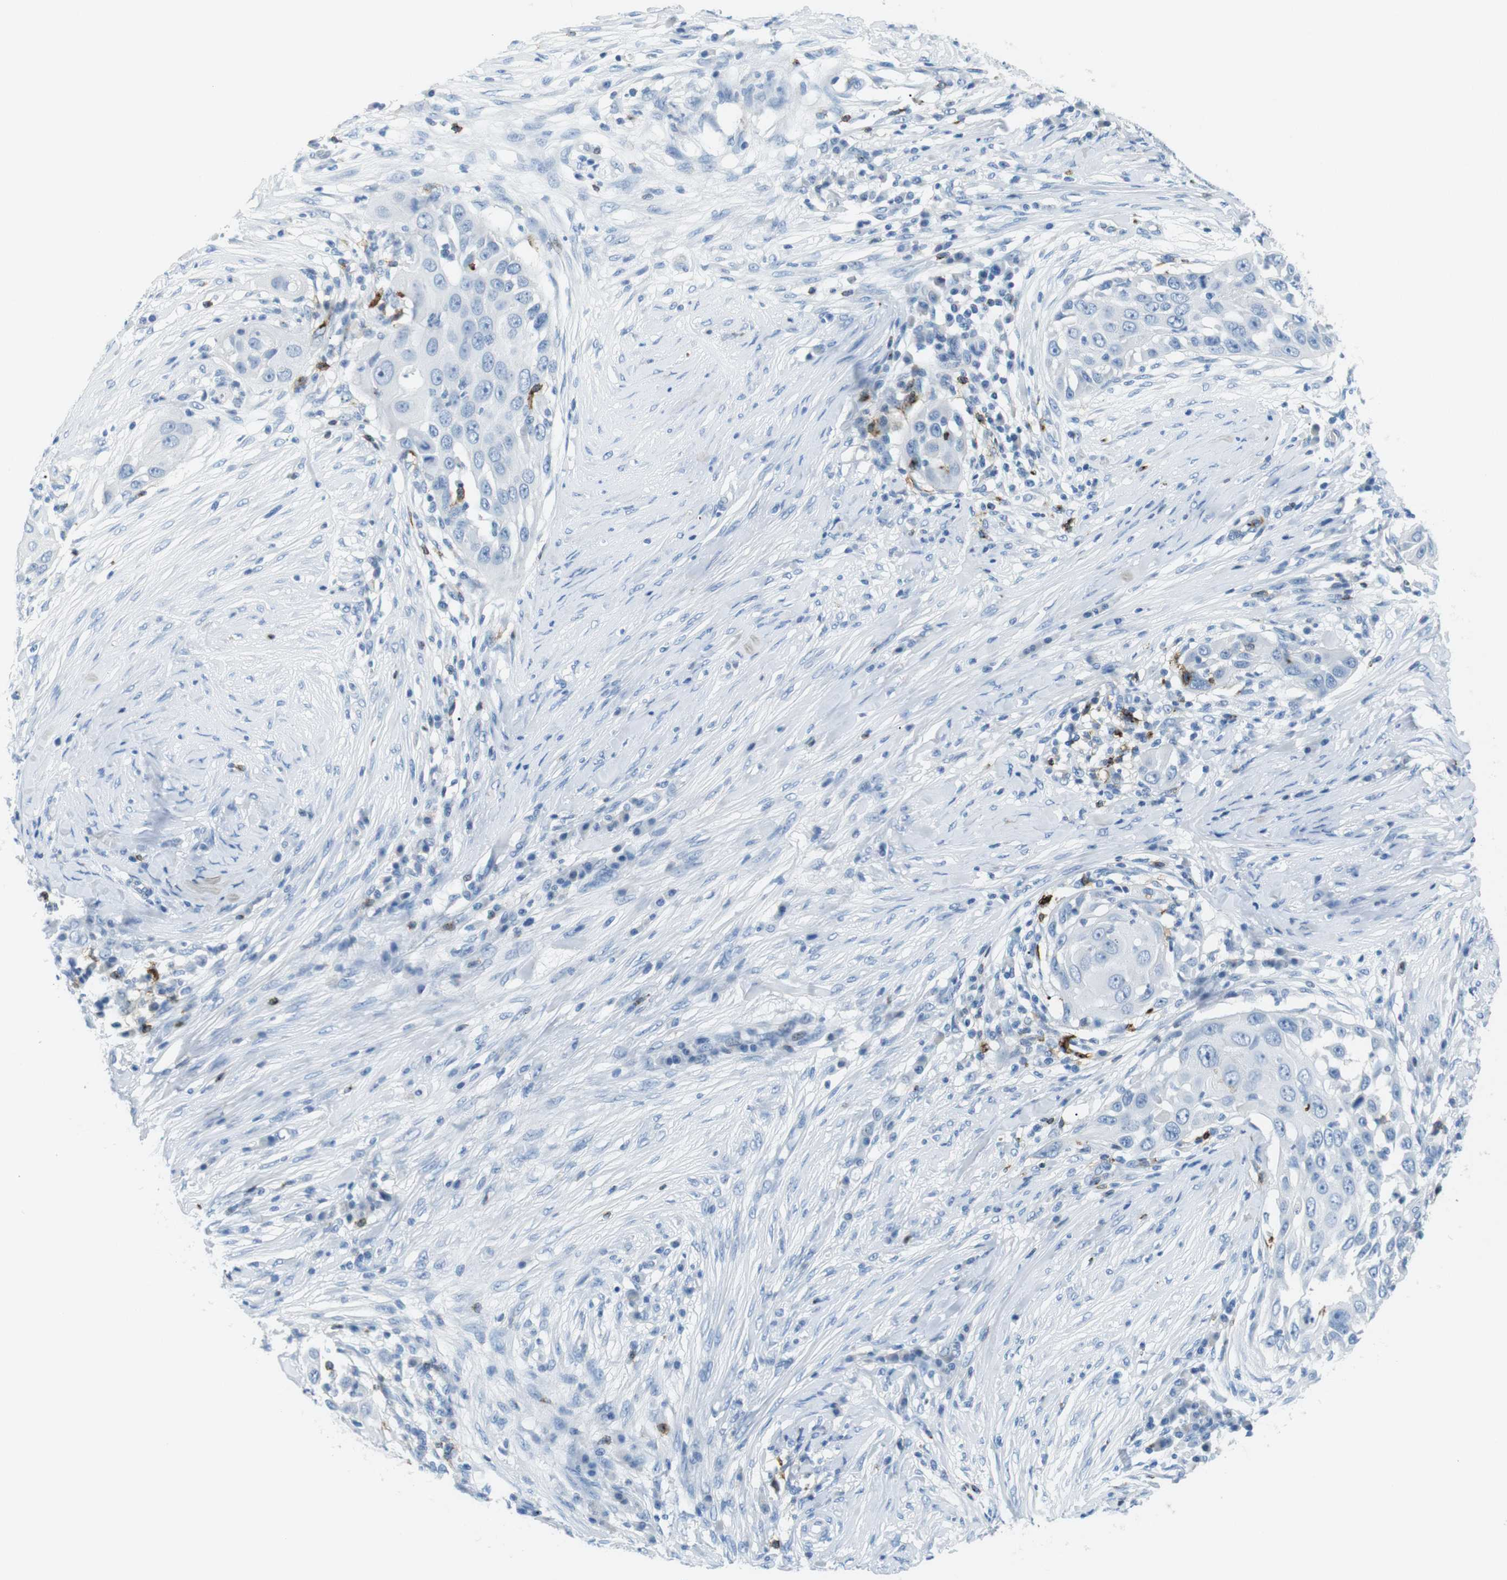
{"staining": {"intensity": "negative", "quantity": "none", "location": "none"}, "tissue": "skin cancer", "cell_type": "Tumor cells", "image_type": "cancer", "snomed": [{"axis": "morphology", "description": "Squamous cell carcinoma, NOS"}, {"axis": "topography", "description": "Skin"}], "caption": "Protein analysis of skin cancer exhibits no significant positivity in tumor cells. (DAB (3,3'-diaminobenzidine) immunohistochemistry (IHC) with hematoxylin counter stain).", "gene": "TNFRSF4", "patient": {"sex": "female", "age": 44}}